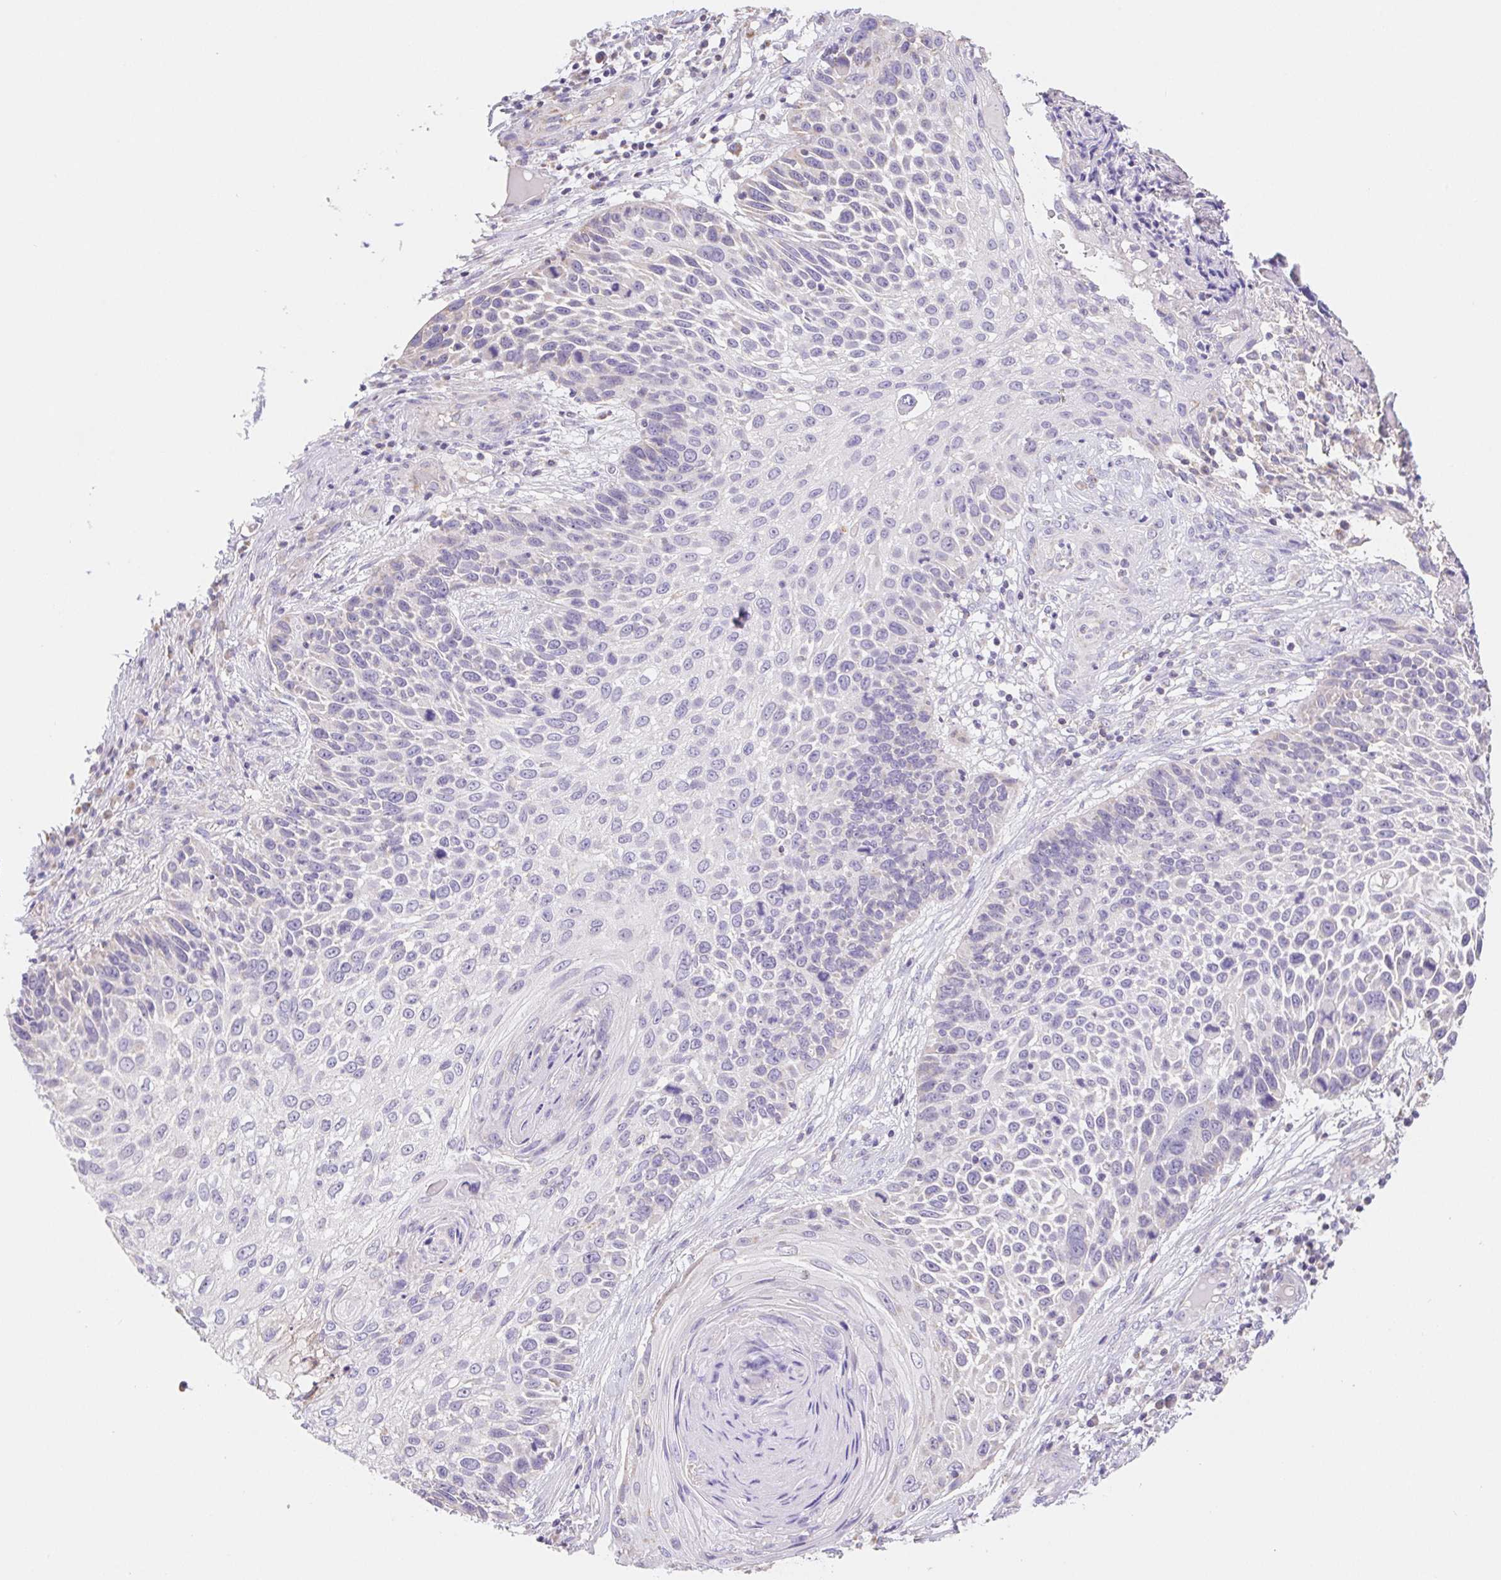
{"staining": {"intensity": "negative", "quantity": "none", "location": "none"}, "tissue": "skin cancer", "cell_type": "Tumor cells", "image_type": "cancer", "snomed": [{"axis": "morphology", "description": "Squamous cell carcinoma, NOS"}, {"axis": "topography", "description": "Skin"}], "caption": "This is an immunohistochemistry histopathology image of human squamous cell carcinoma (skin). There is no expression in tumor cells.", "gene": "FKBP6", "patient": {"sex": "male", "age": 92}}